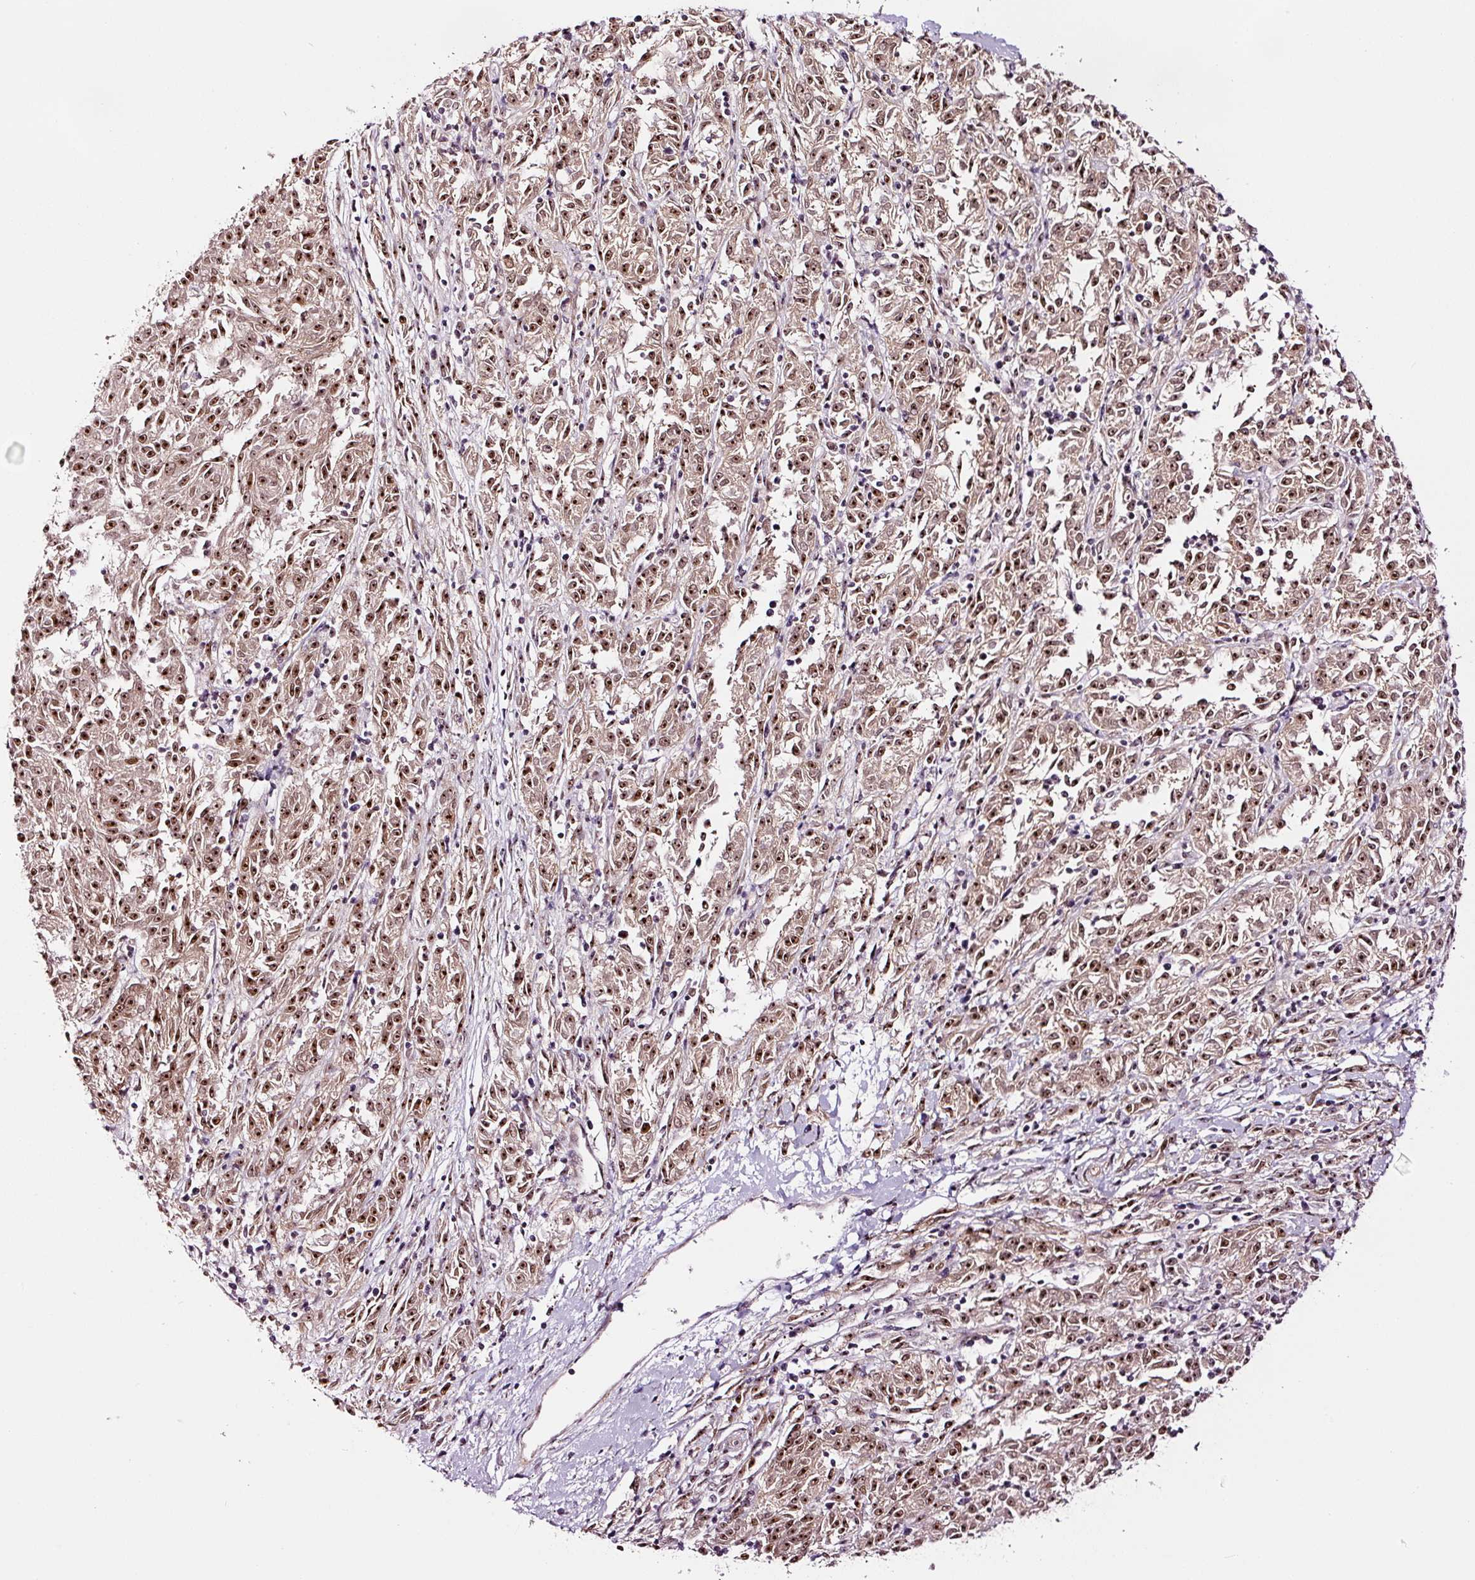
{"staining": {"intensity": "strong", "quantity": ">75%", "location": "nuclear"}, "tissue": "melanoma", "cell_type": "Tumor cells", "image_type": "cancer", "snomed": [{"axis": "morphology", "description": "Malignant melanoma, NOS"}, {"axis": "topography", "description": "Skin"}], "caption": "High-power microscopy captured an IHC image of malignant melanoma, revealing strong nuclear expression in about >75% of tumor cells.", "gene": "GNL3", "patient": {"sex": "female", "age": 72}}